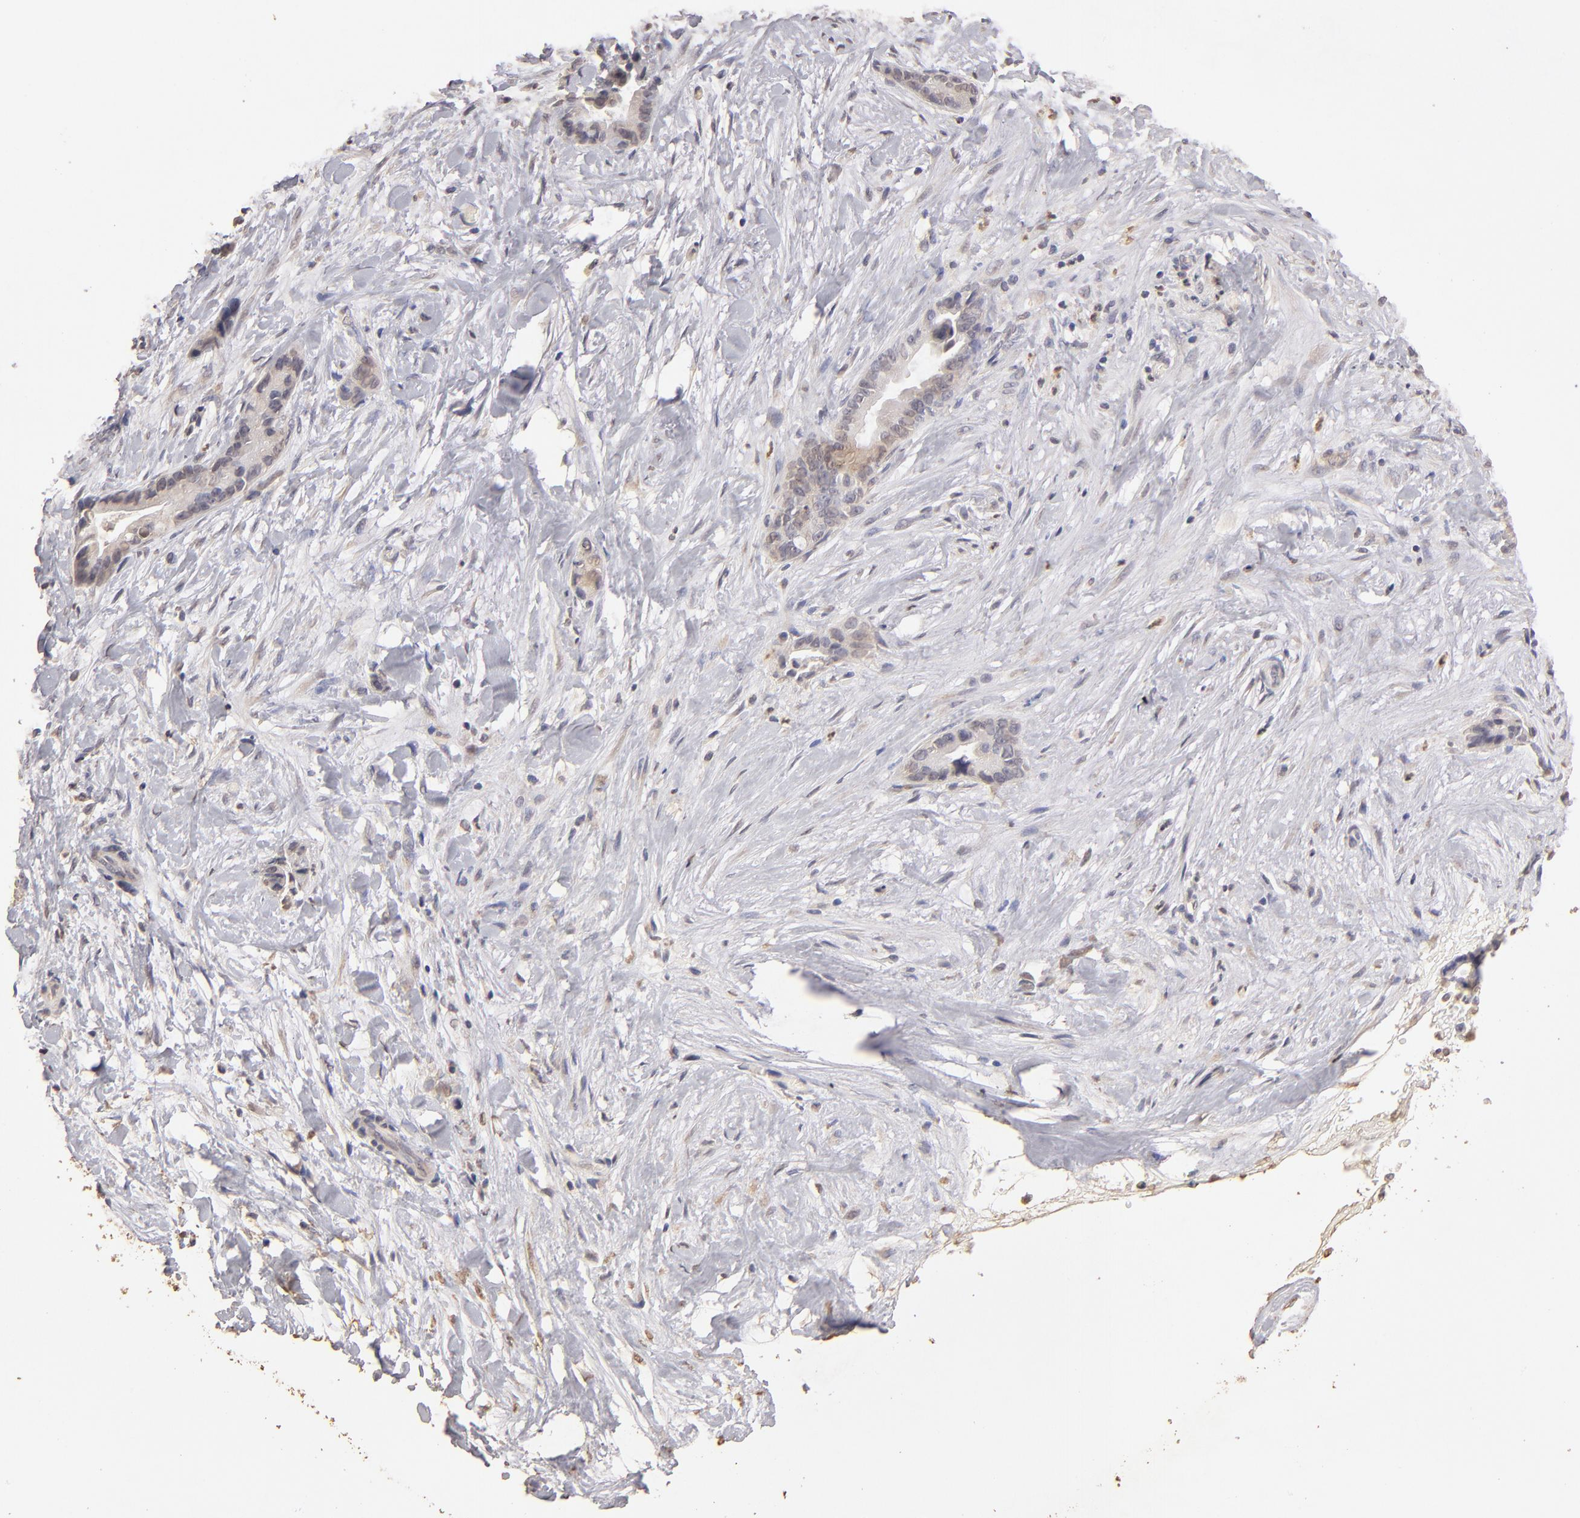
{"staining": {"intensity": "weak", "quantity": "25%-75%", "location": "cytoplasmic/membranous"}, "tissue": "liver cancer", "cell_type": "Tumor cells", "image_type": "cancer", "snomed": [{"axis": "morphology", "description": "Cholangiocarcinoma"}, {"axis": "topography", "description": "Liver"}], "caption": "Human liver cancer (cholangiocarcinoma) stained for a protein (brown) exhibits weak cytoplasmic/membranous positive positivity in approximately 25%-75% of tumor cells.", "gene": "OPHN1", "patient": {"sex": "female", "age": 55}}